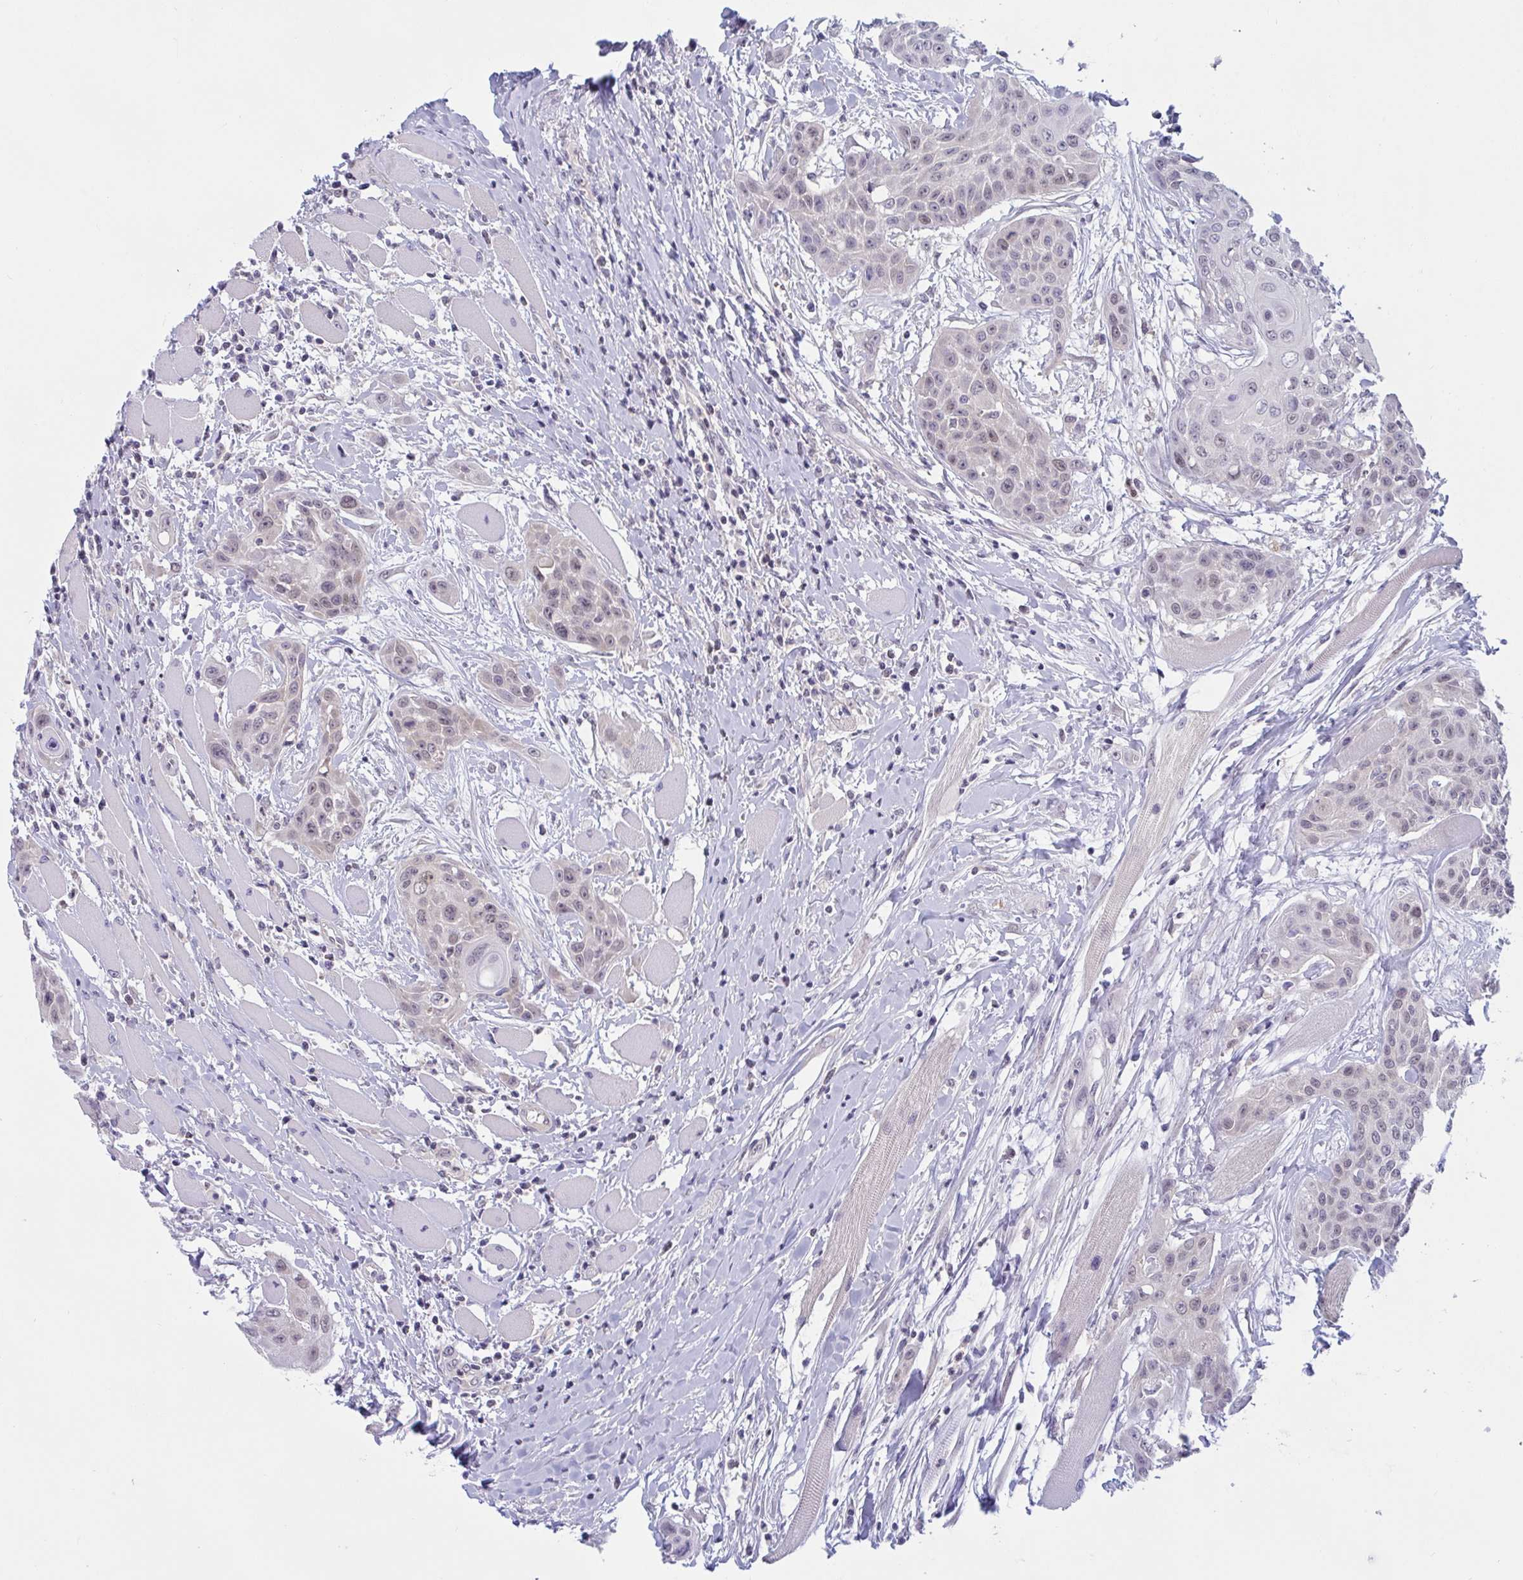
{"staining": {"intensity": "weak", "quantity": "25%-75%", "location": "nuclear"}, "tissue": "head and neck cancer", "cell_type": "Tumor cells", "image_type": "cancer", "snomed": [{"axis": "morphology", "description": "Squamous cell carcinoma, NOS"}, {"axis": "topography", "description": "Head-Neck"}], "caption": "The image displays staining of squamous cell carcinoma (head and neck), revealing weak nuclear protein positivity (brown color) within tumor cells.", "gene": "TSN", "patient": {"sex": "female", "age": 73}}